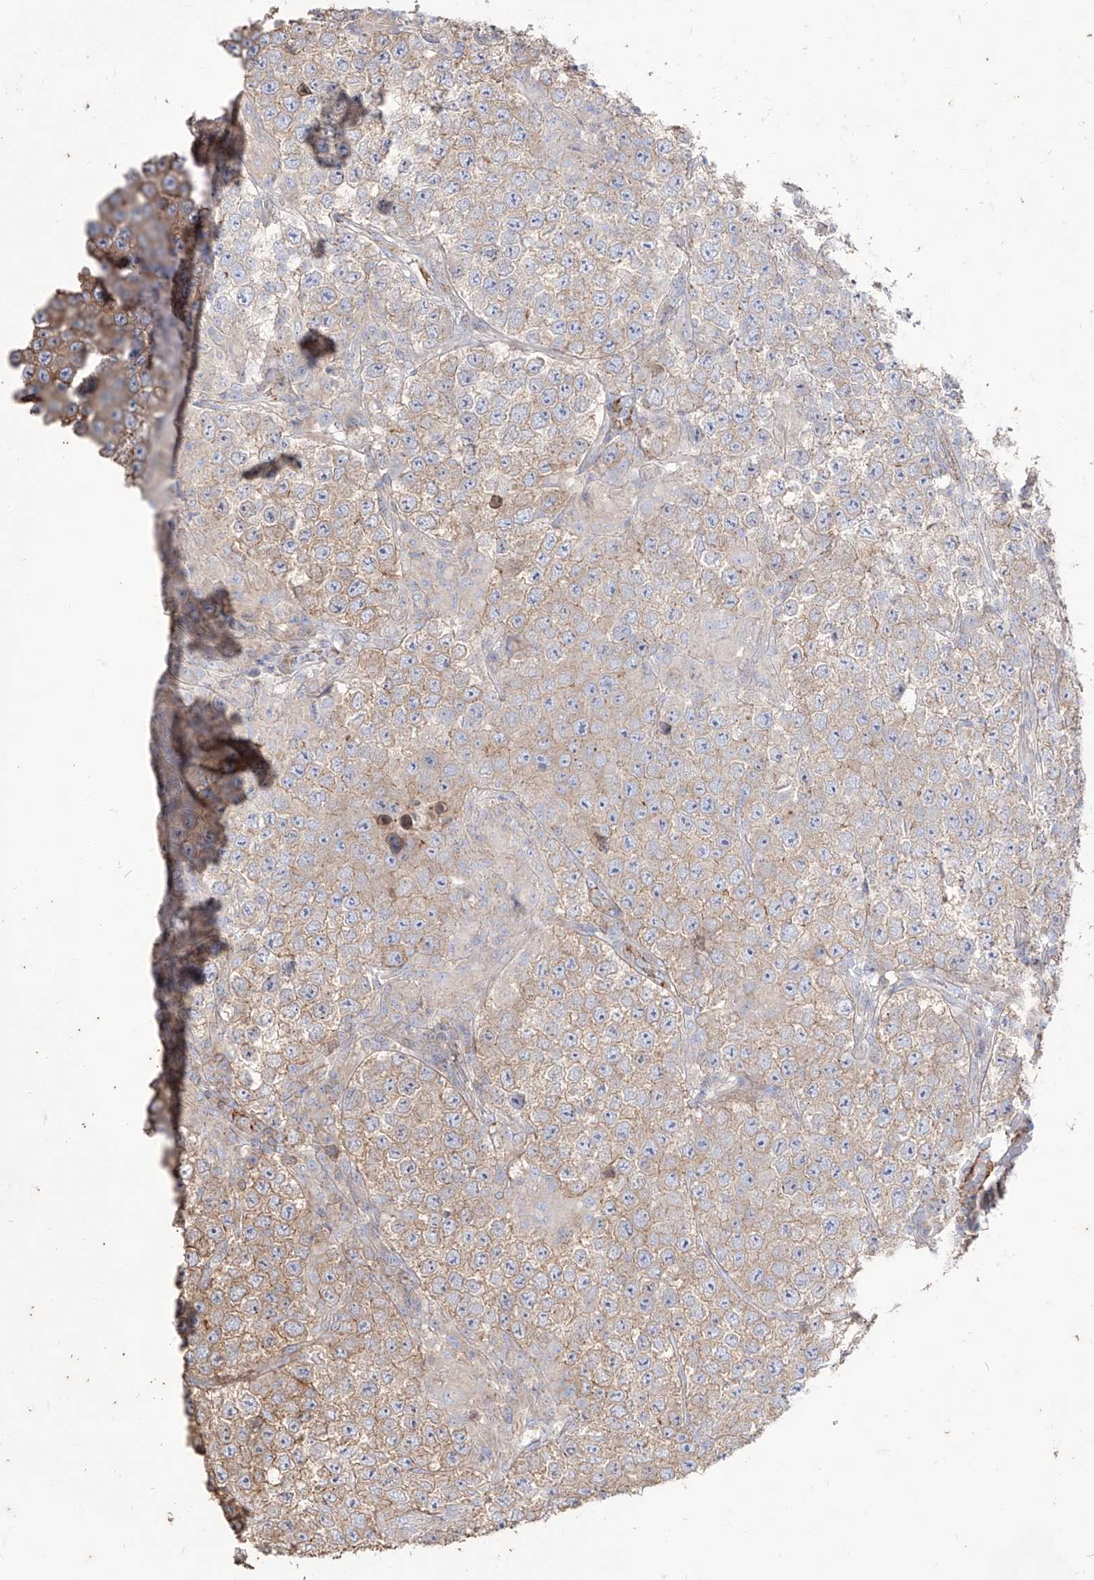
{"staining": {"intensity": "weak", "quantity": ">75%", "location": "cytoplasmic/membranous"}, "tissue": "testis cancer", "cell_type": "Tumor cells", "image_type": "cancer", "snomed": [{"axis": "morphology", "description": "Normal tissue, NOS"}, {"axis": "morphology", "description": "Urothelial carcinoma, High grade"}, {"axis": "morphology", "description": "Seminoma, NOS"}, {"axis": "morphology", "description": "Carcinoma, Embryonal, NOS"}, {"axis": "topography", "description": "Urinary bladder"}, {"axis": "topography", "description": "Testis"}], "caption": "About >75% of tumor cells in high-grade urothelial carcinoma (testis) demonstrate weak cytoplasmic/membranous protein expression as visualized by brown immunohistochemical staining.", "gene": "C1orf74", "patient": {"sex": "male", "age": 41}}